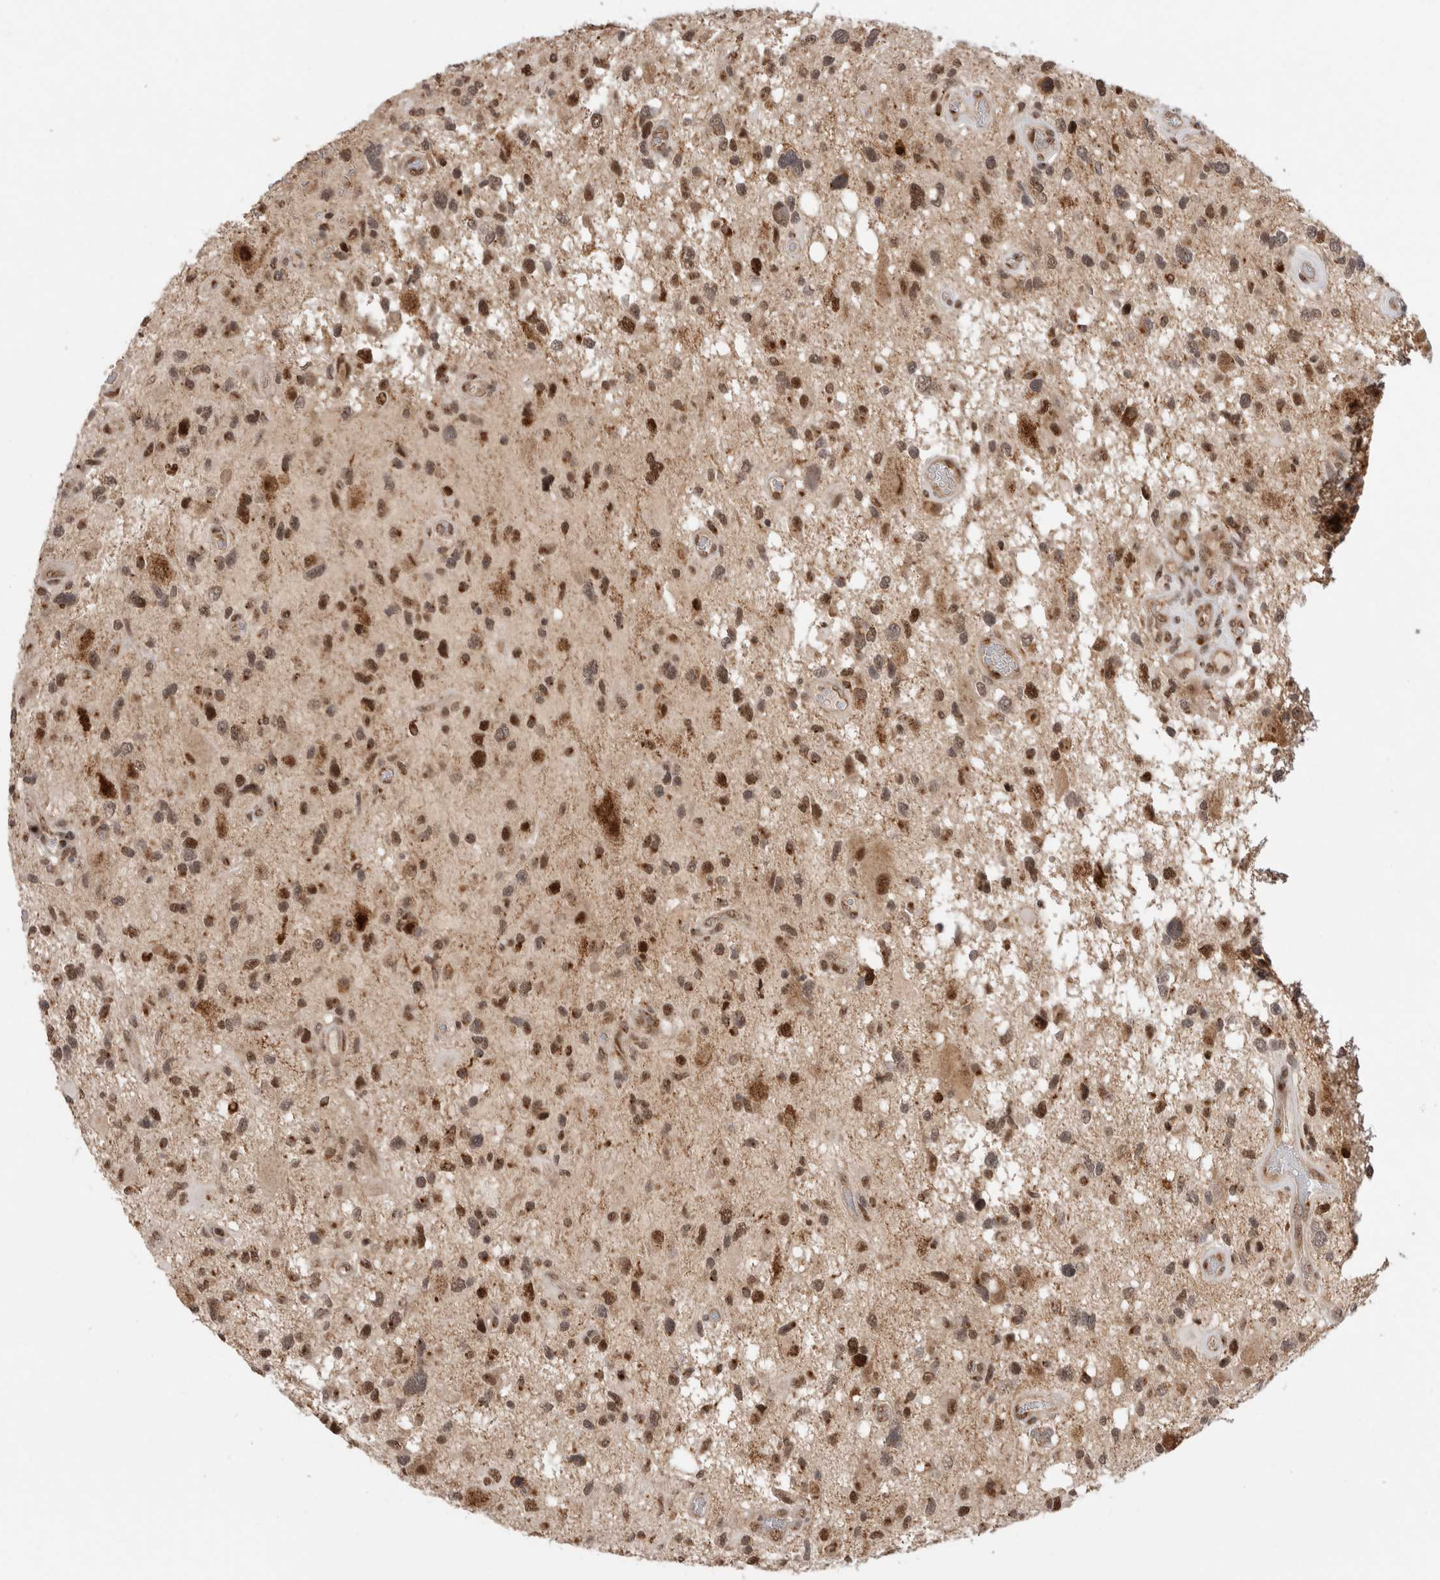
{"staining": {"intensity": "moderate", "quantity": ">75%", "location": "nuclear"}, "tissue": "glioma", "cell_type": "Tumor cells", "image_type": "cancer", "snomed": [{"axis": "morphology", "description": "Glioma, malignant, High grade"}, {"axis": "topography", "description": "Brain"}], "caption": "Immunohistochemistry (IHC) (DAB) staining of human malignant high-grade glioma reveals moderate nuclear protein positivity in approximately >75% of tumor cells.", "gene": "TMEM65", "patient": {"sex": "male", "age": 33}}